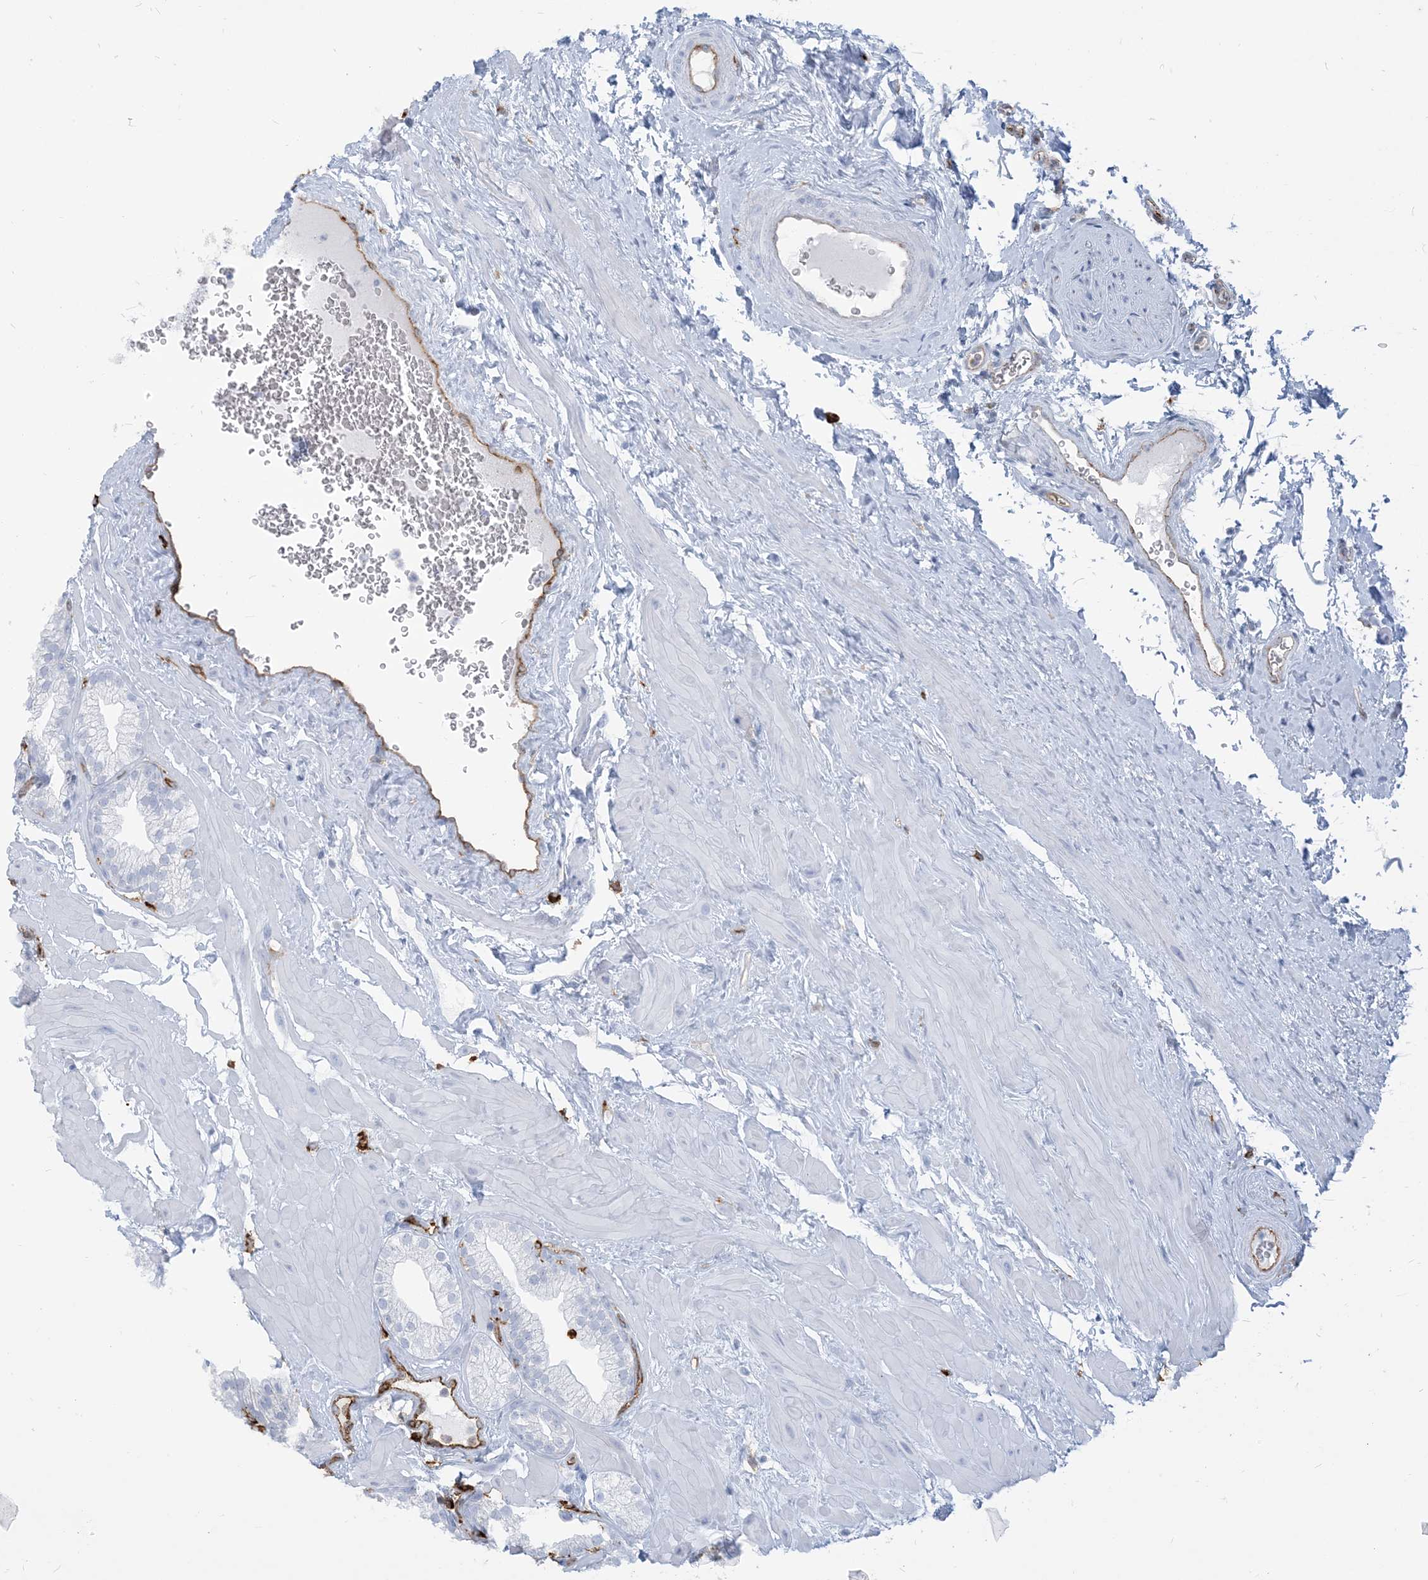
{"staining": {"intensity": "negative", "quantity": "none", "location": "none"}, "tissue": "prostate", "cell_type": "Glandular cells", "image_type": "normal", "snomed": [{"axis": "morphology", "description": "Normal tissue, NOS"}, {"axis": "morphology", "description": "Urothelial carcinoma, Low grade"}, {"axis": "topography", "description": "Urinary bladder"}, {"axis": "topography", "description": "Prostate"}], "caption": "High power microscopy image of an immunohistochemistry image of unremarkable prostate, revealing no significant staining in glandular cells.", "gene": "HLA", "patient": {"sex": "male", "age": 60}}